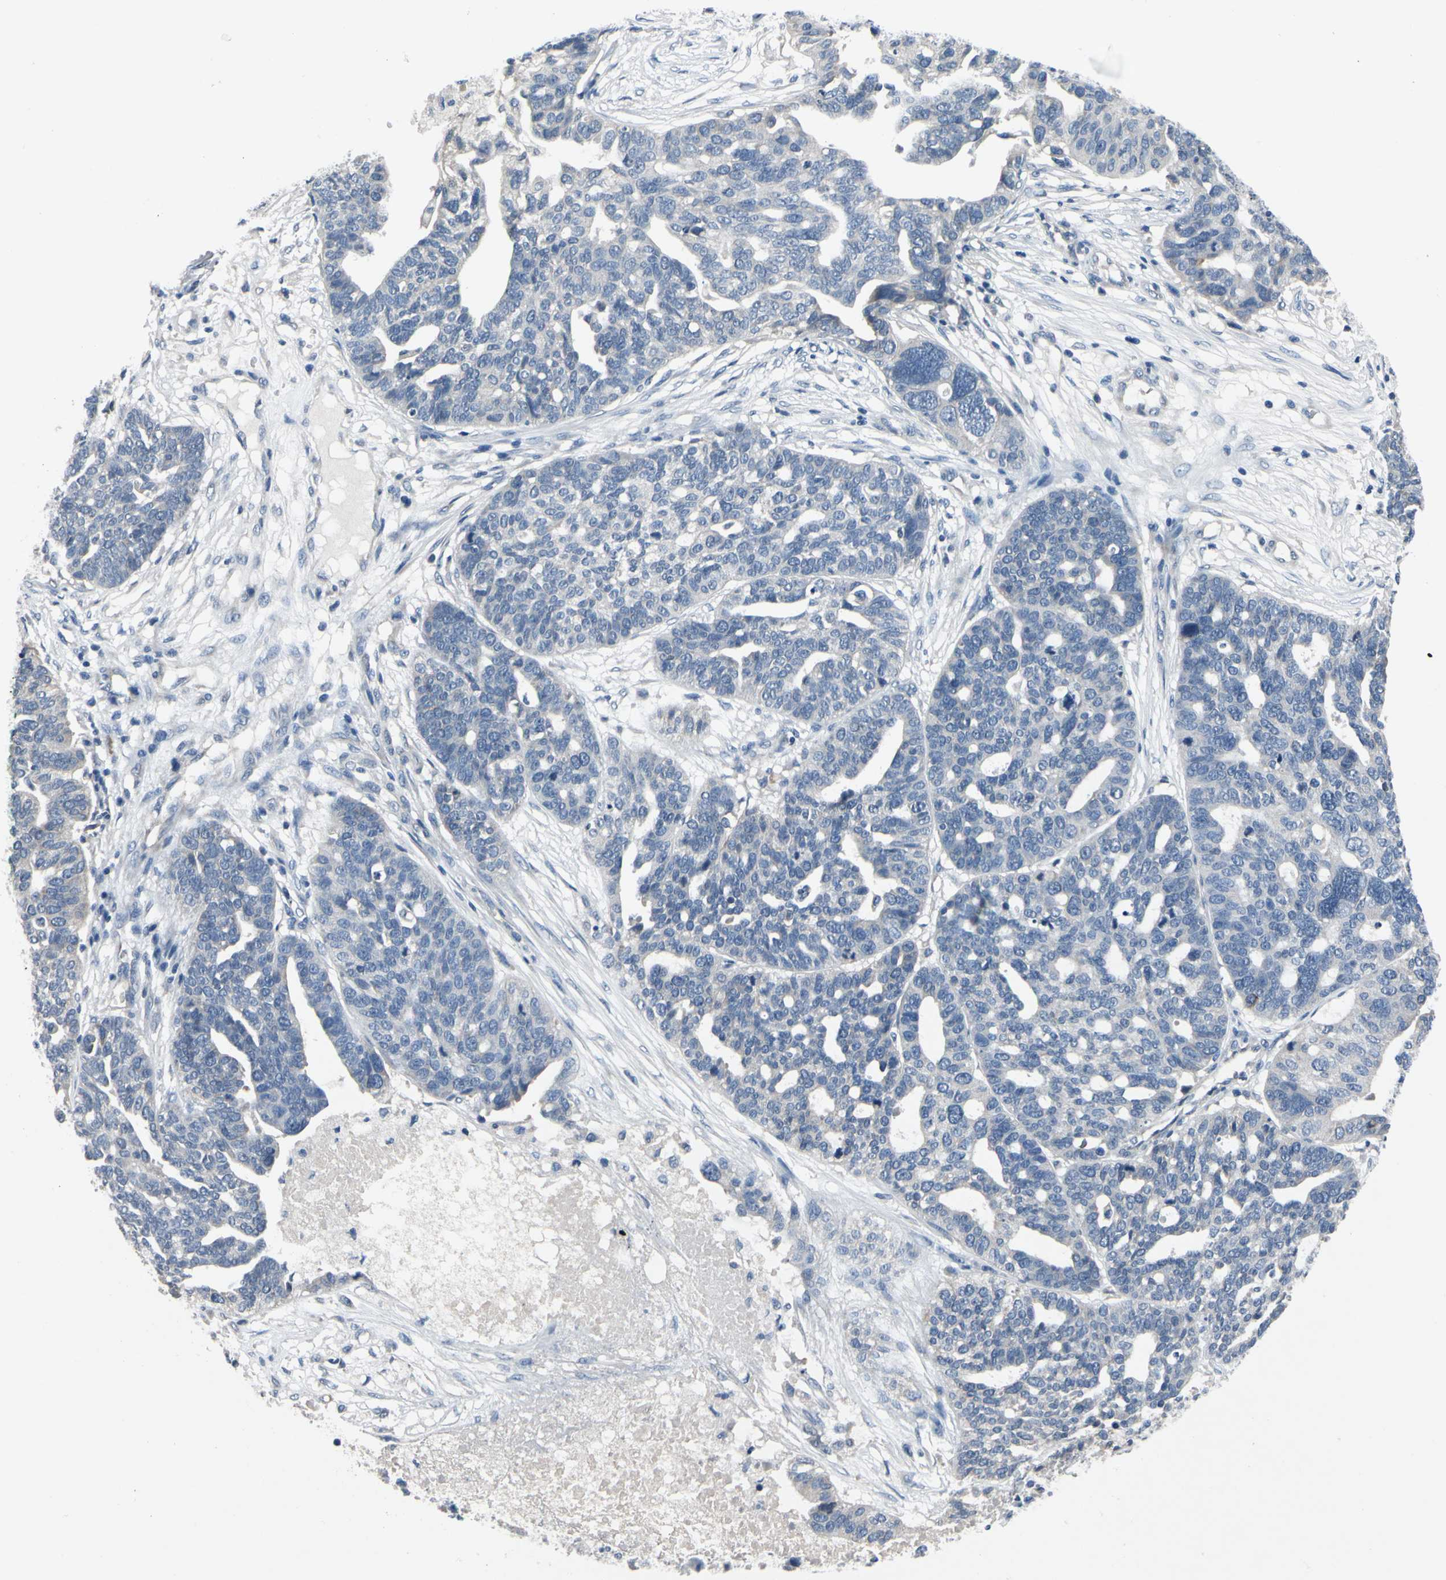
{"staining": {"intensity": "negative", "quantity": "none", "location": "none"}, "tissue": "ovarian cancer", "cell_type": "Tumor cells", "image_type": "cancer", "snomed": [{"axis": "morphology", "description": "Cystadenocarcinoma, serous, NOS"}, {"axis": "topography", "description": "Ovary"}], "caption": "Tumor cells show no significant positivity in ovarian cancer.", "gene": "SELENOK", "patient": {"sex": "female", "age": 59}}